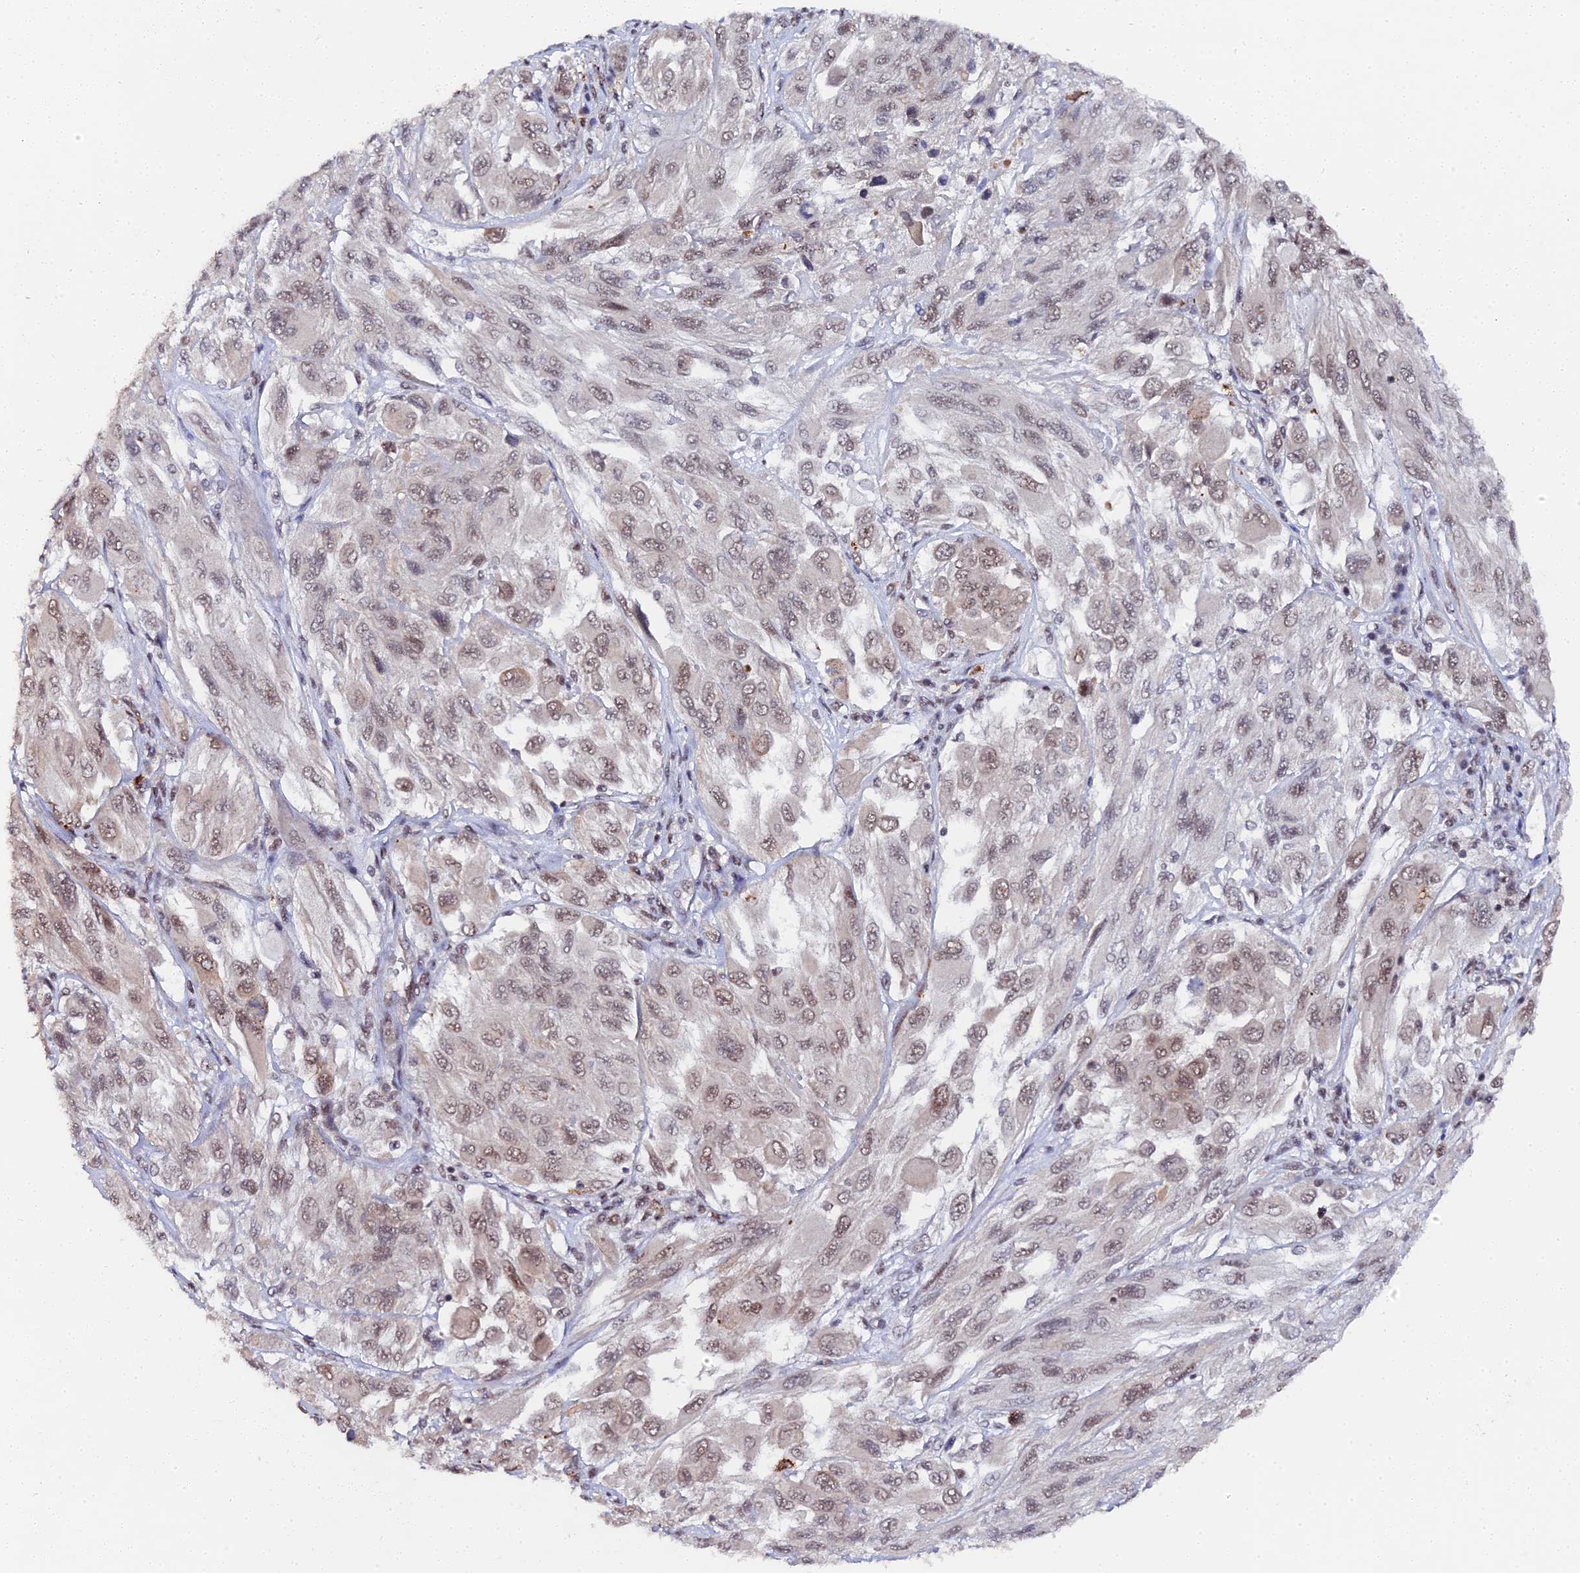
{"staining": {"intensity": "moderate", "quantity": ">75%", "location": "nuclear"}, "tissue": "melanoma", "cell_type": "Tumor cells", "image_type": "cancer", "snomed": [{"axis": "morphology", "description": "Malignant melanoma, NOS"}, {"axis": "topography", "description": "Skin"}], "caption": "Tumor cells demonstrate medium levels of moderate nuclear staining in about >75% of cells in human melanoma.", "gene": "MAGOHB", "patient": {"sex": "female", "age": 91}}